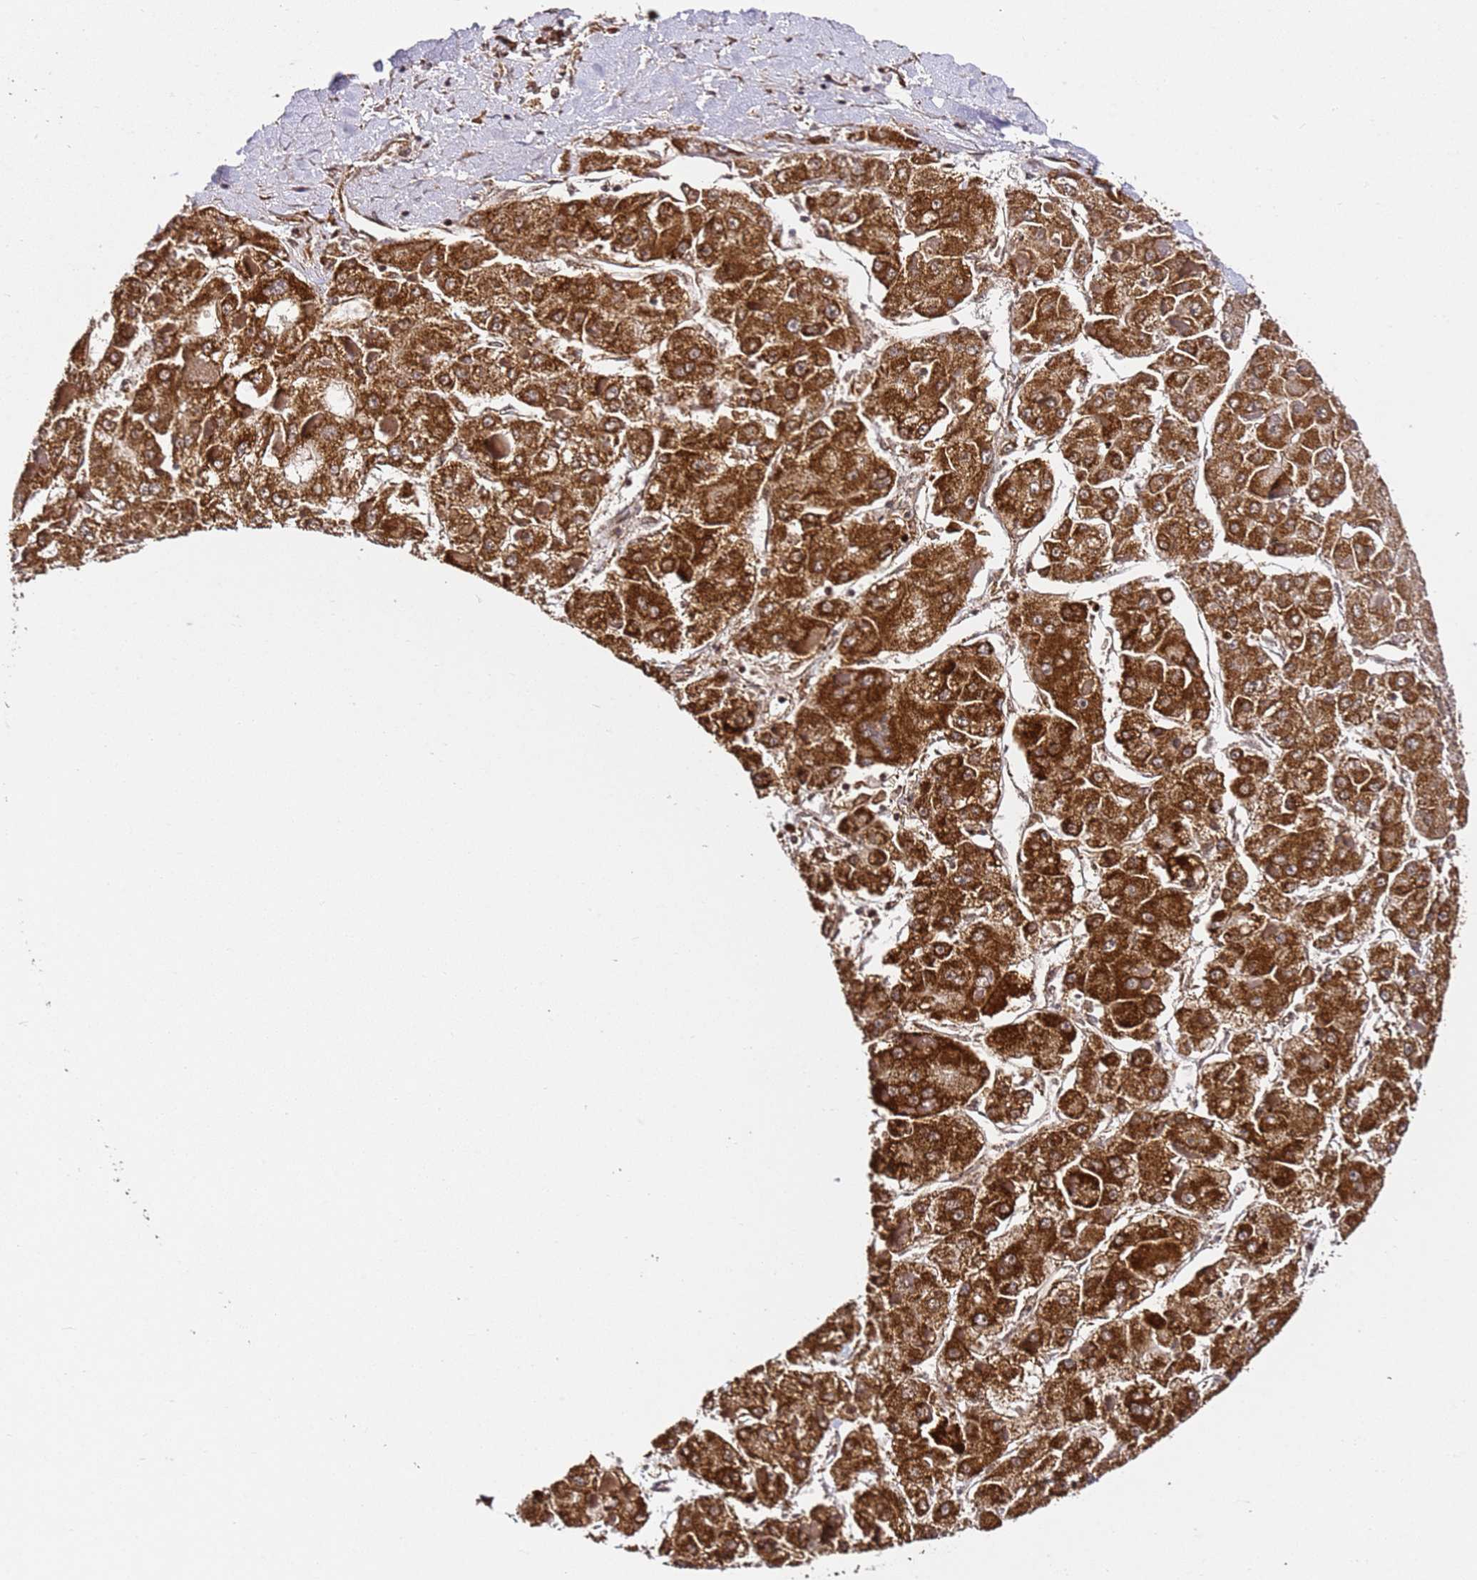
{"staining": {"intensity": "strong", "quantity": ">75%", "location": "cytoplasmic/membranous"}, "tissue": "liver cancer", "cell_type": "Tumor cells", "image_type": "cancer", "snomed": [{"axis": "morphology", "description": "Carcinoma, Hepatocellular, NOS"}, {"axis": "topography", "description": "Liver"}], "caption": "Immunohistochemistry (DAB (3,3'-diaminobenzidine)) staining of hepatocellular carcinoma (liver) shows strong cytoplasmic/membranous protein staining in about >75% of tumor cells. (DAB = brown stain, brightfield microscopy at high magnification).", "gene": "SMOX", "patient": {"sex": "female", "age": 73}}